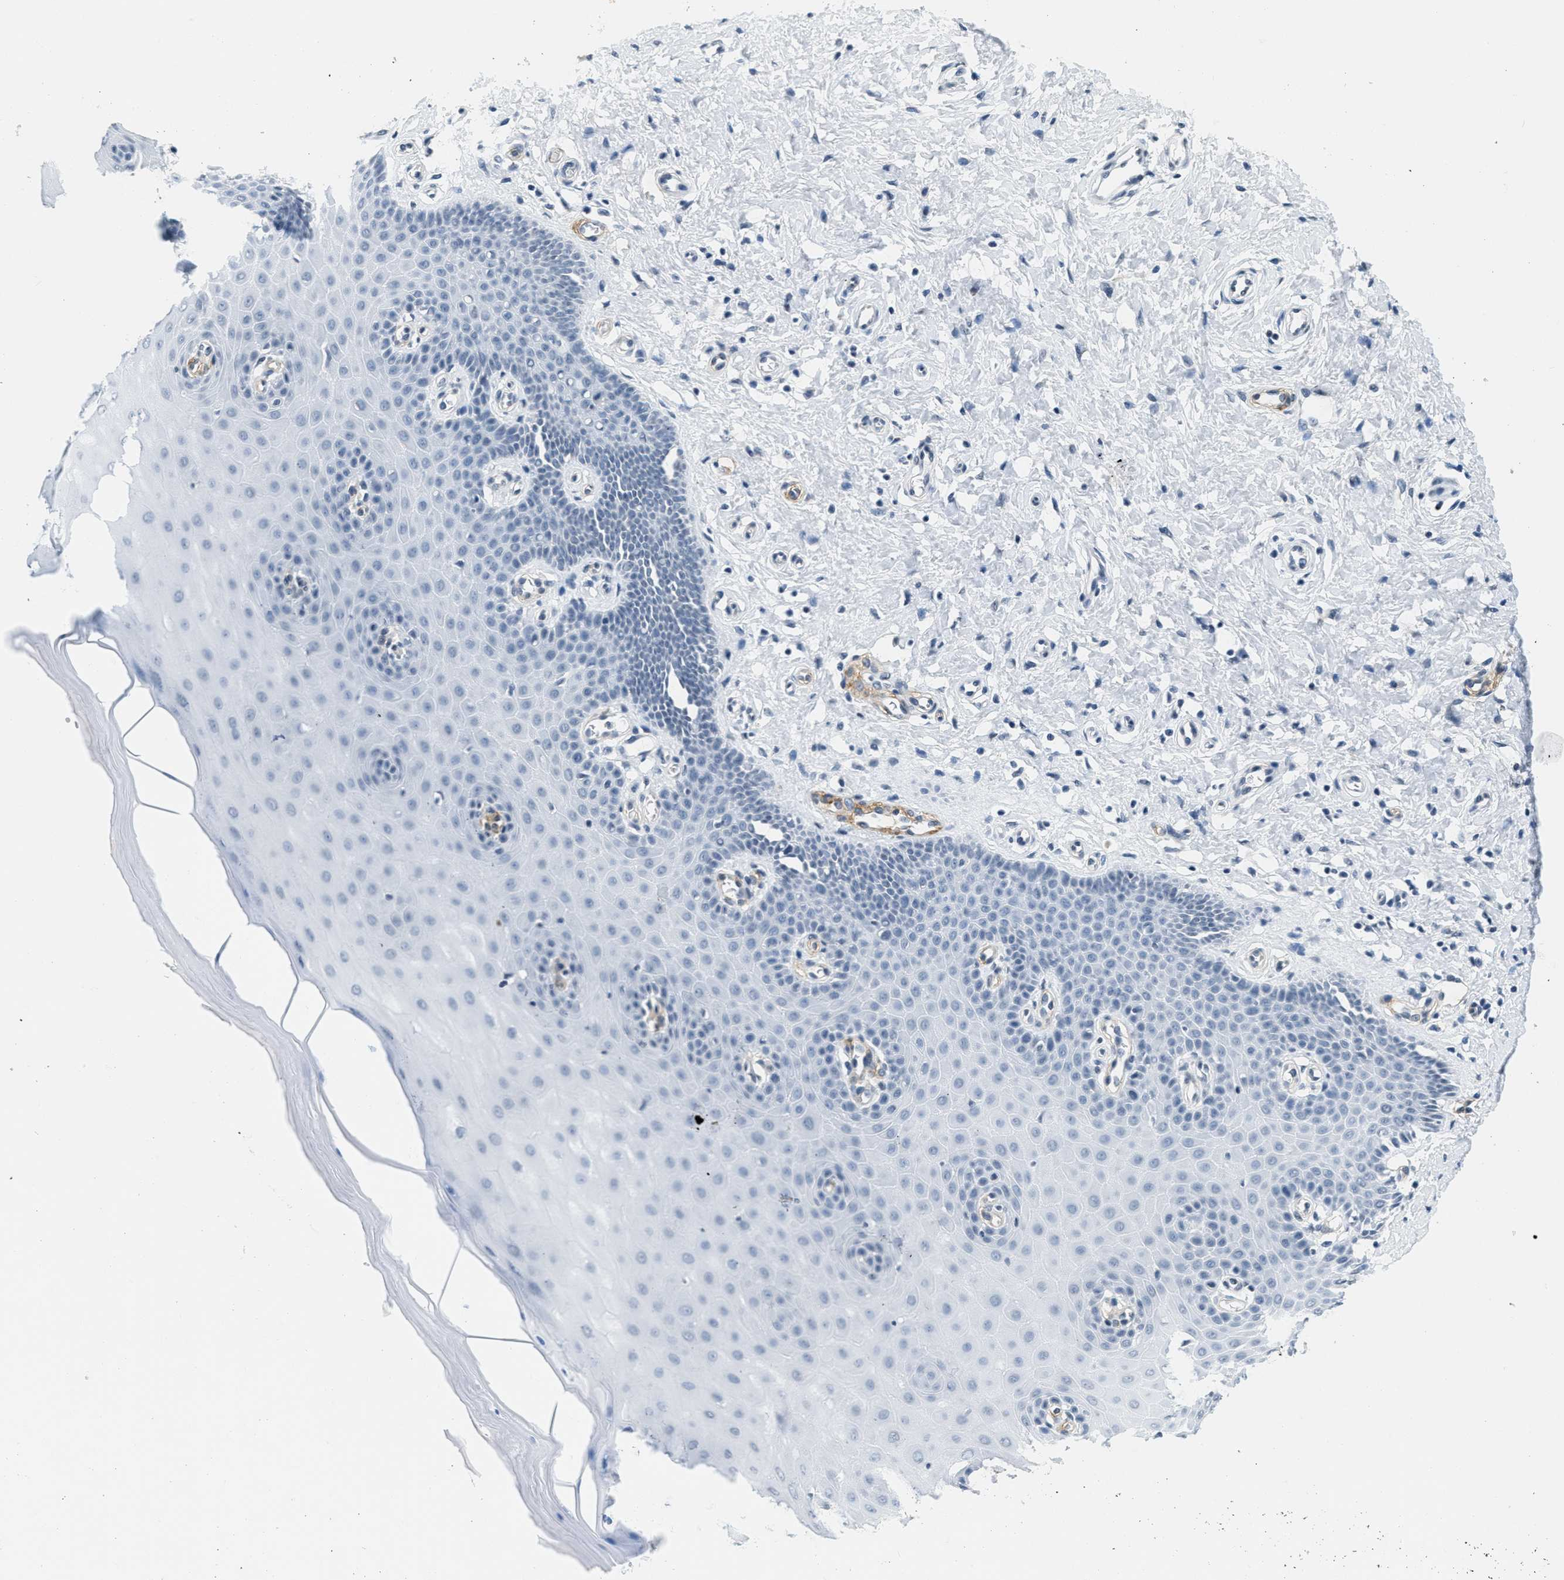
{"staining": {"intensity": "negative", "quantity": "none", "location": "none"}, "tissue": "cervix", "cell_type": "Glandular cells", "image_type": "normal", "snomed": [{"axis": "morphology", "description": "Normal tissue, NOS"}, {"axis": "topography", "description": "Cervix"}], "caption": "IHC image of normal human cervix stained for a protein (brown), which reveals no positivity in glandular cells. (DAB (3,3'-diaminobenzidine) immunohistochemistry (IHC) with hematoxylin counter stain).", "gene": "CA4", "patient": {"sex": "female", "age": 55}}